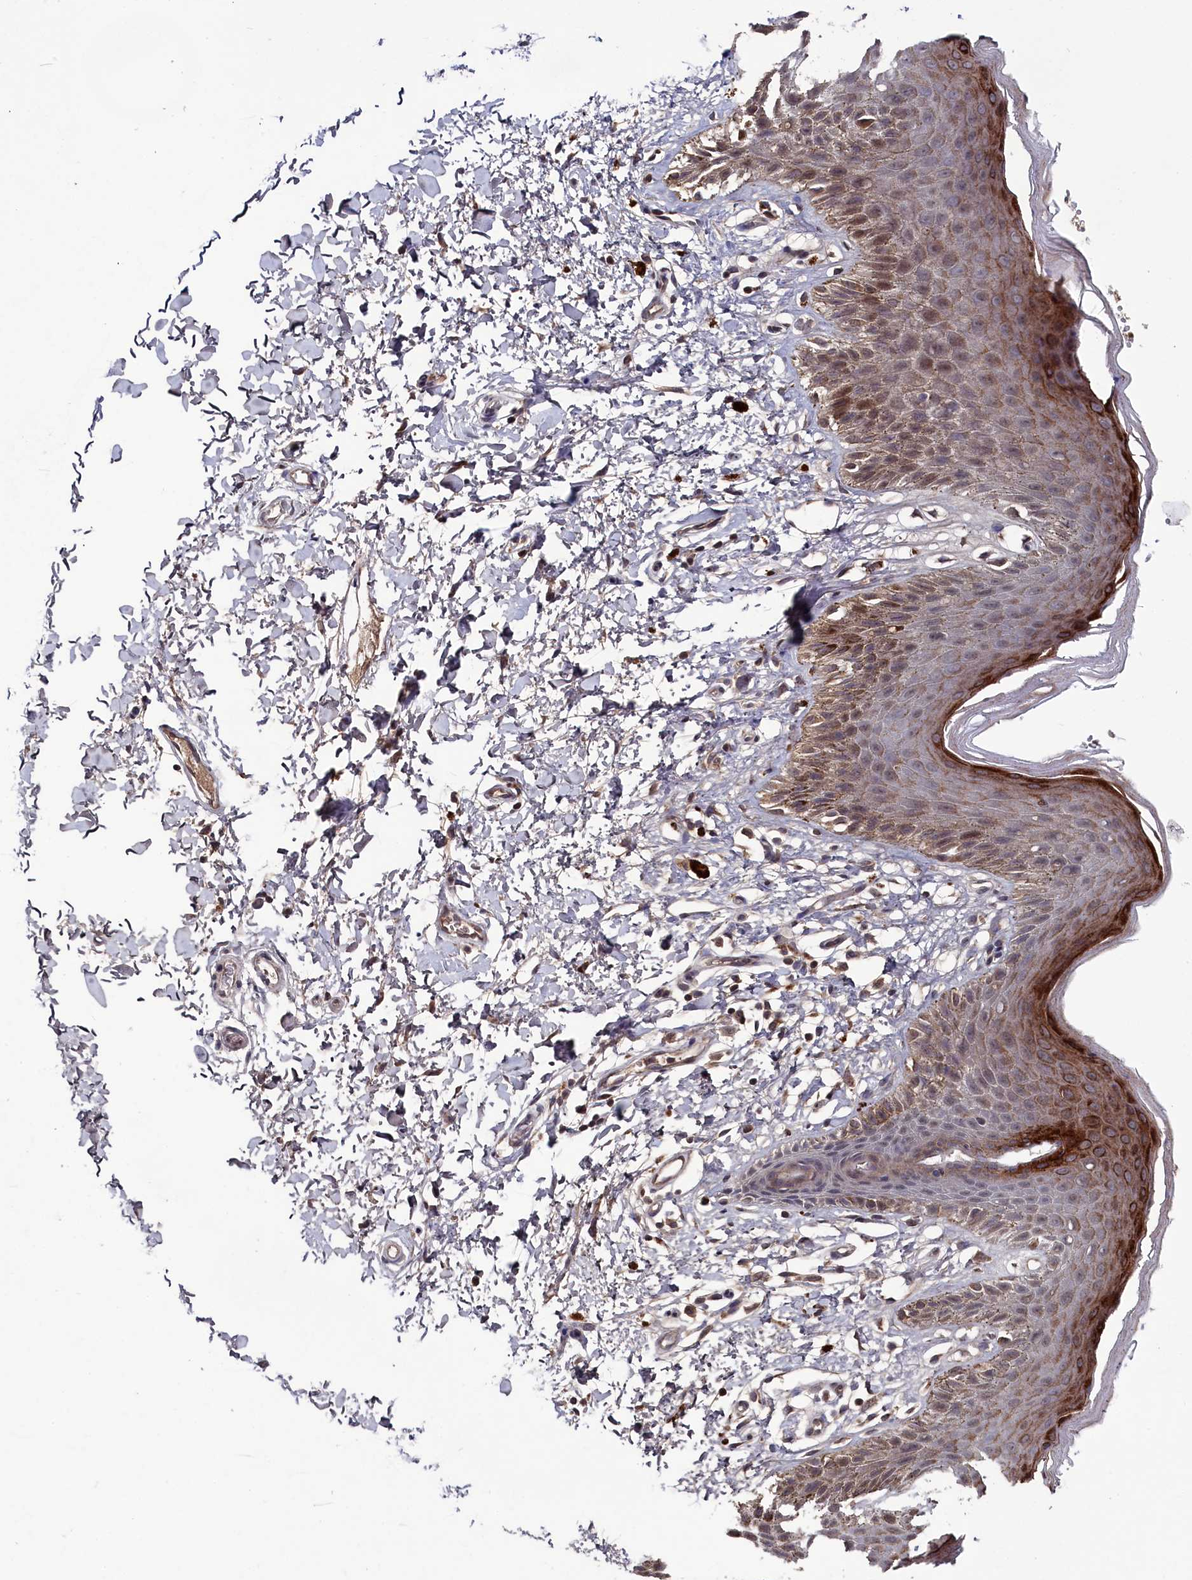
{"staining": {"intensity": "moderate", "quantity": "<25%", "location": "cytoplasmic/membranous"}, "tissue": "skin", "cell_type": "Epidermal cells", "image_type": "normal", "snomed": [{"axis": "morphology", "description": "Normal tissue, NOS"}, {"axis": "topography", "description": "Anal"}], "caption": "The image reveals immunohistochemical staining of normal skin. There is moderate cytoplasmic/membranous expression is identified in approximately <25% of epidermal cells.", "gene": "TMC5", "patient": {"sex": "male", "age": 44}}